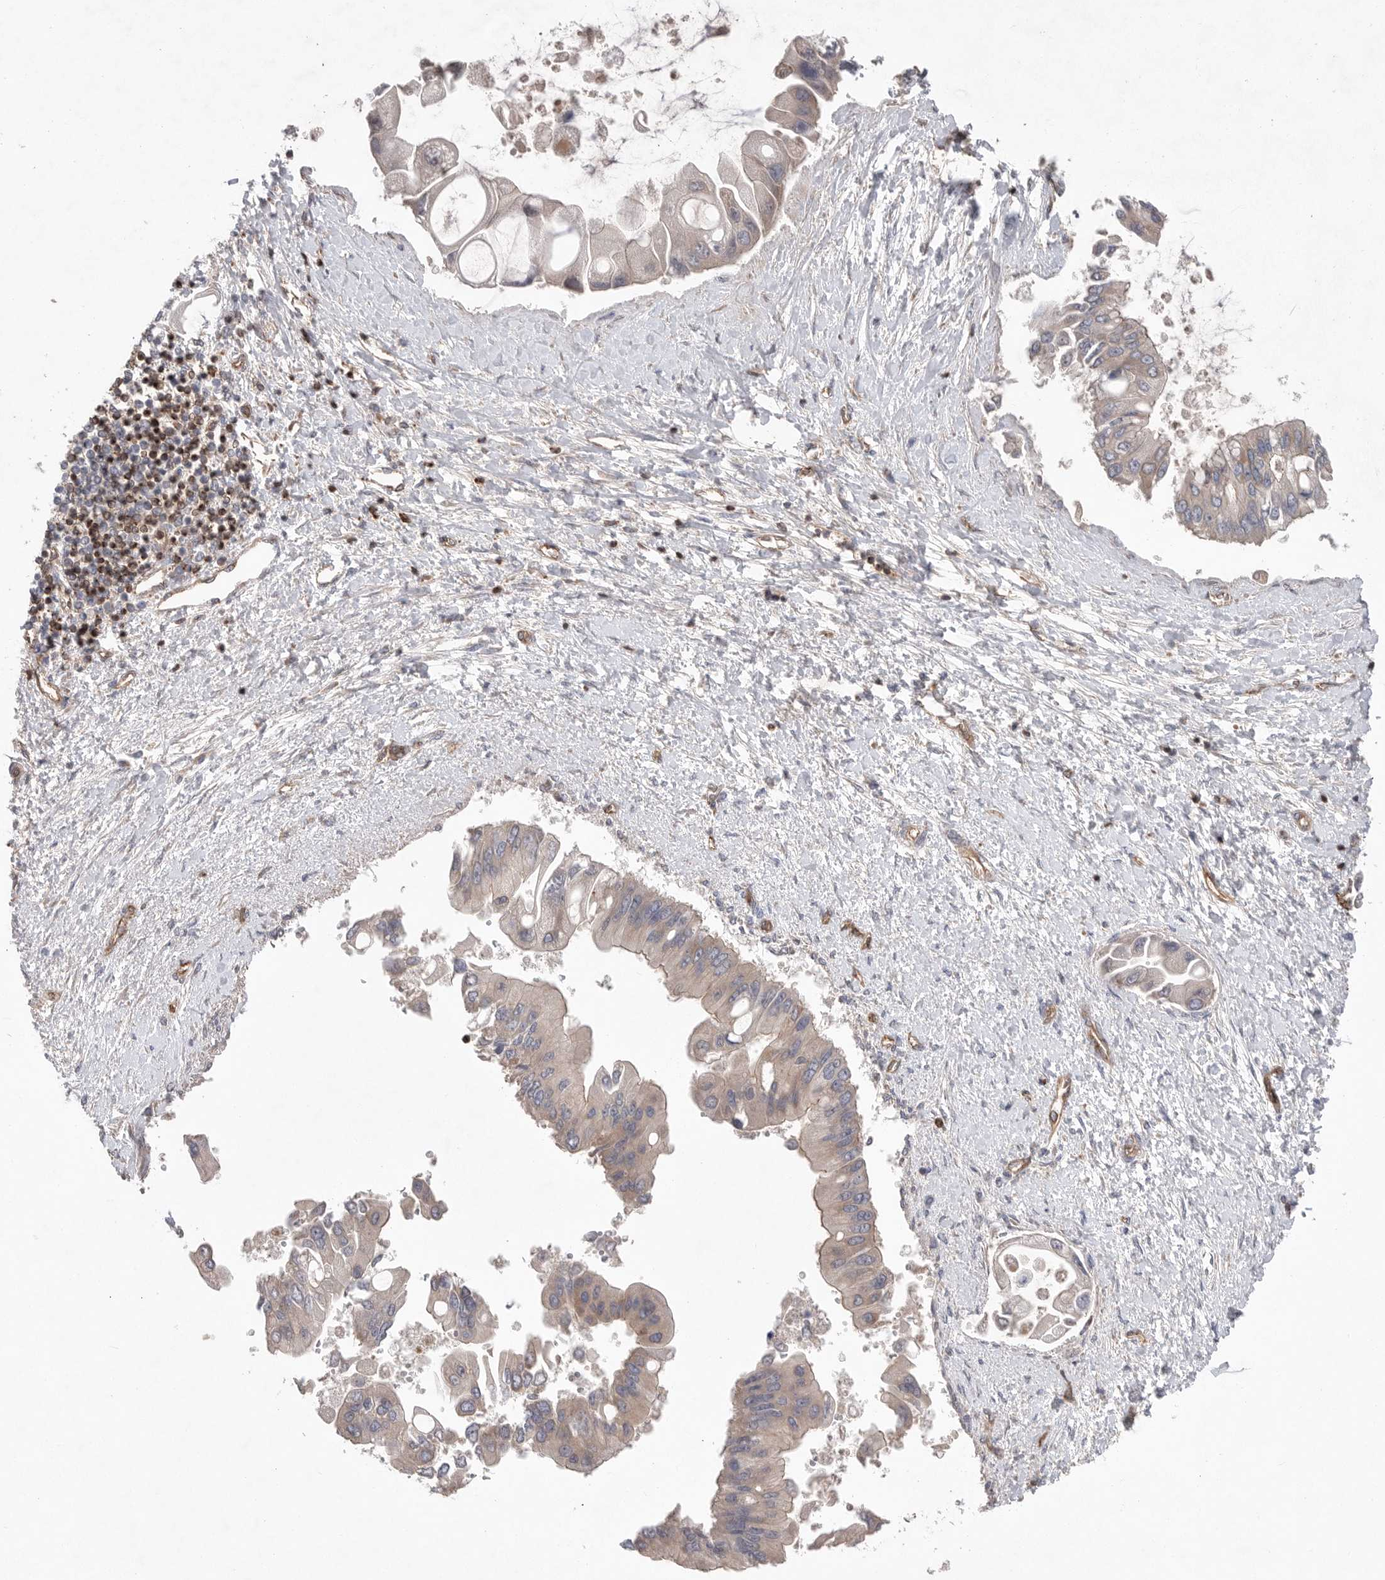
{"staining": {"intensity": "weak", "quantity": "<25%", "location": "cytoplasmic/membranous"}, "tissue": "liver cancer", "cell_type": "Tumor cells", "image_type": "cancer", "snomed": [{"axis": "morphology", "description": "Cholangiocarcinoma"}, {"axis": "topography", "description": "Liver"}], "caption": "There is no significant expression in tumor cells of liver cholangiocarcinoma.", "gene": "PRKCH", "patient": {"sex": "male", "age": 50}}